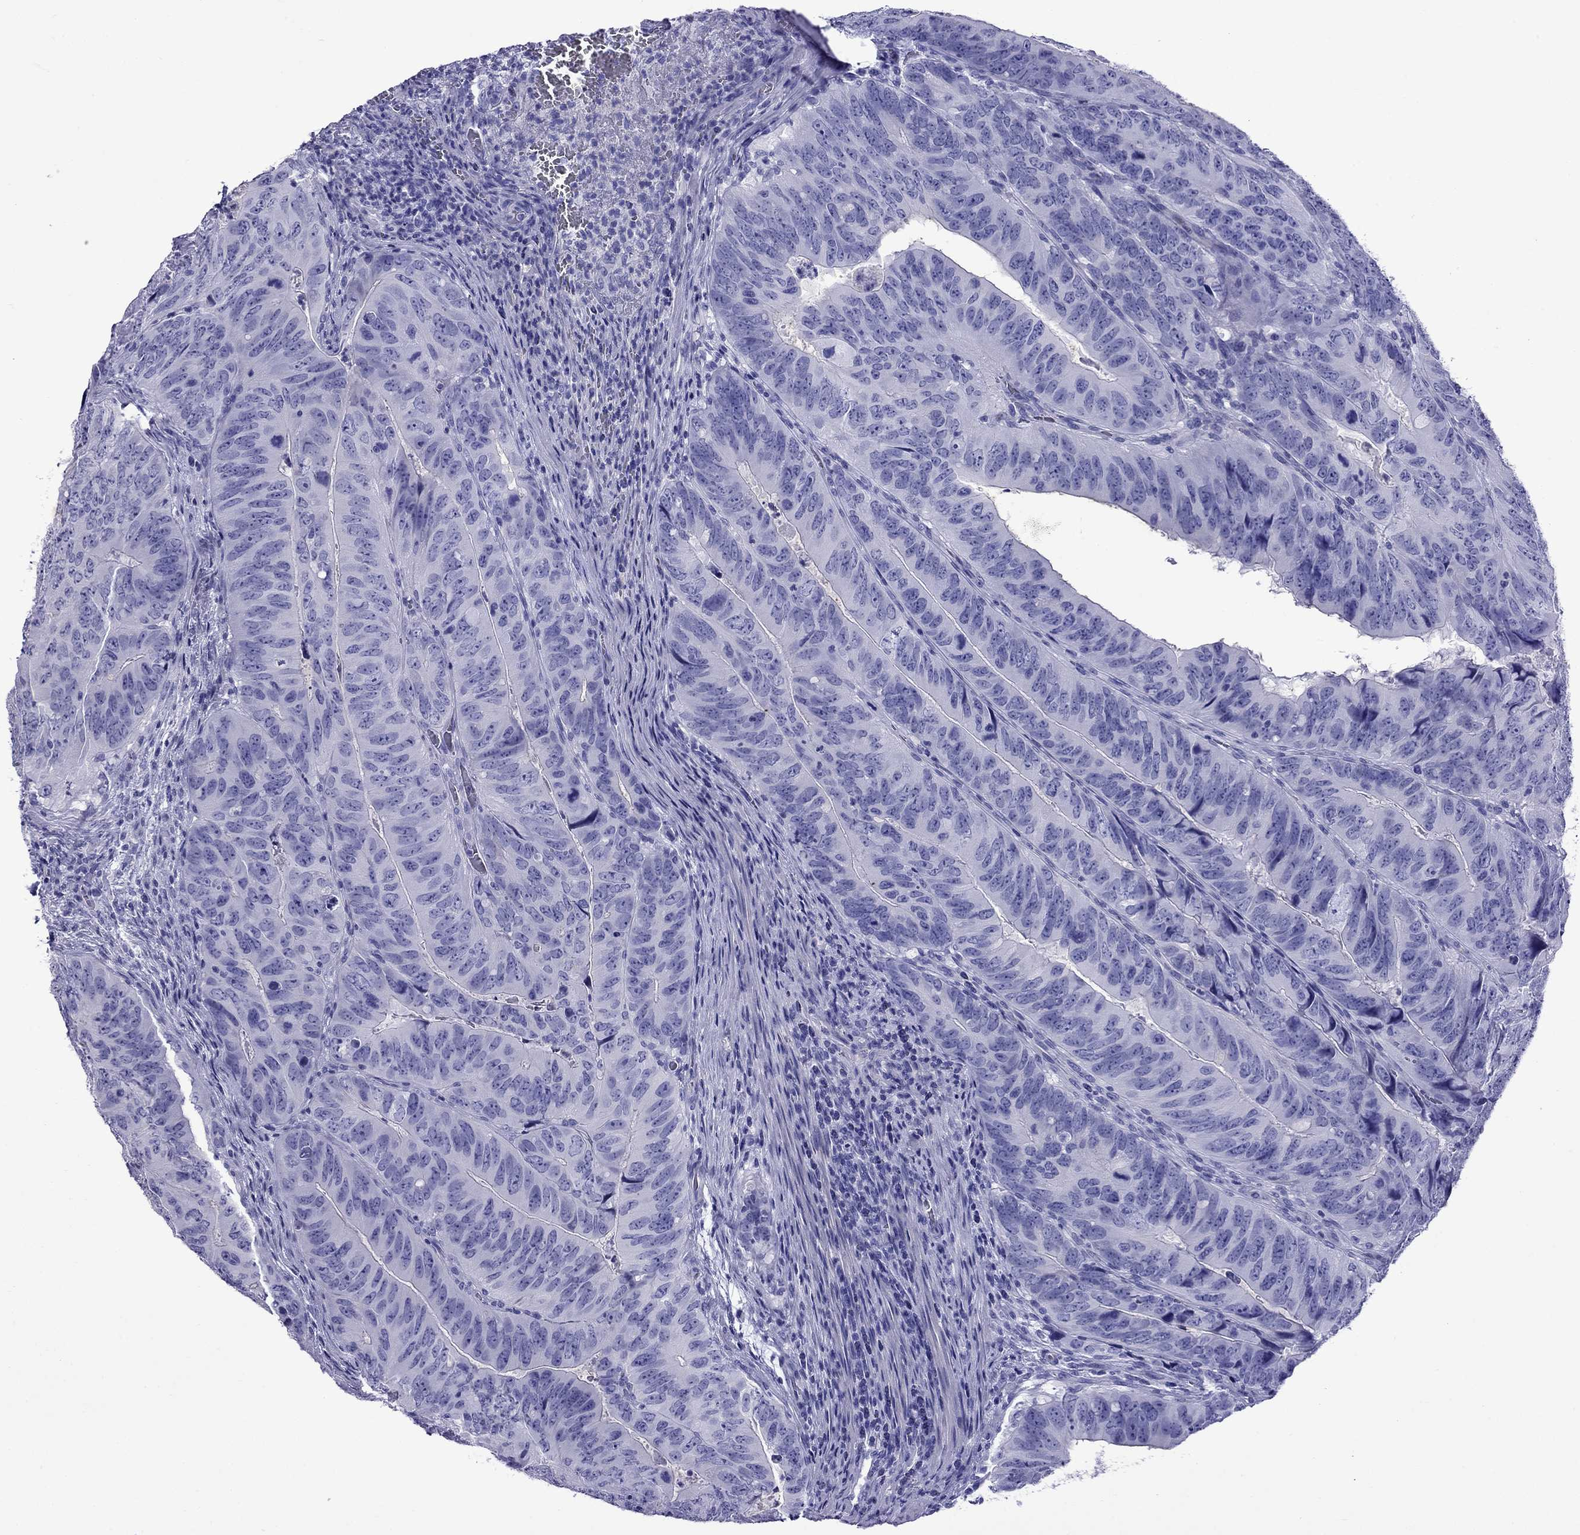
{"staining": {"intensity": "negative", "quantity": "none", "location": "none"}, "tissue": "colorectal cancer", "cell_type": "Tumor cells", "image_type": "cancer", "snomed": [{"axis": "morphology", "description": "Adenocarcinoma, NOS"}, {"axis": "topography", "description": "Colon"}], "caption": "Protein analysis of adenocarcinoma (colorectal) demonstrates no significant expression in tumor cells.", "gene": "CRYBA1", "patient": {"sex": "male", "age": 79}}